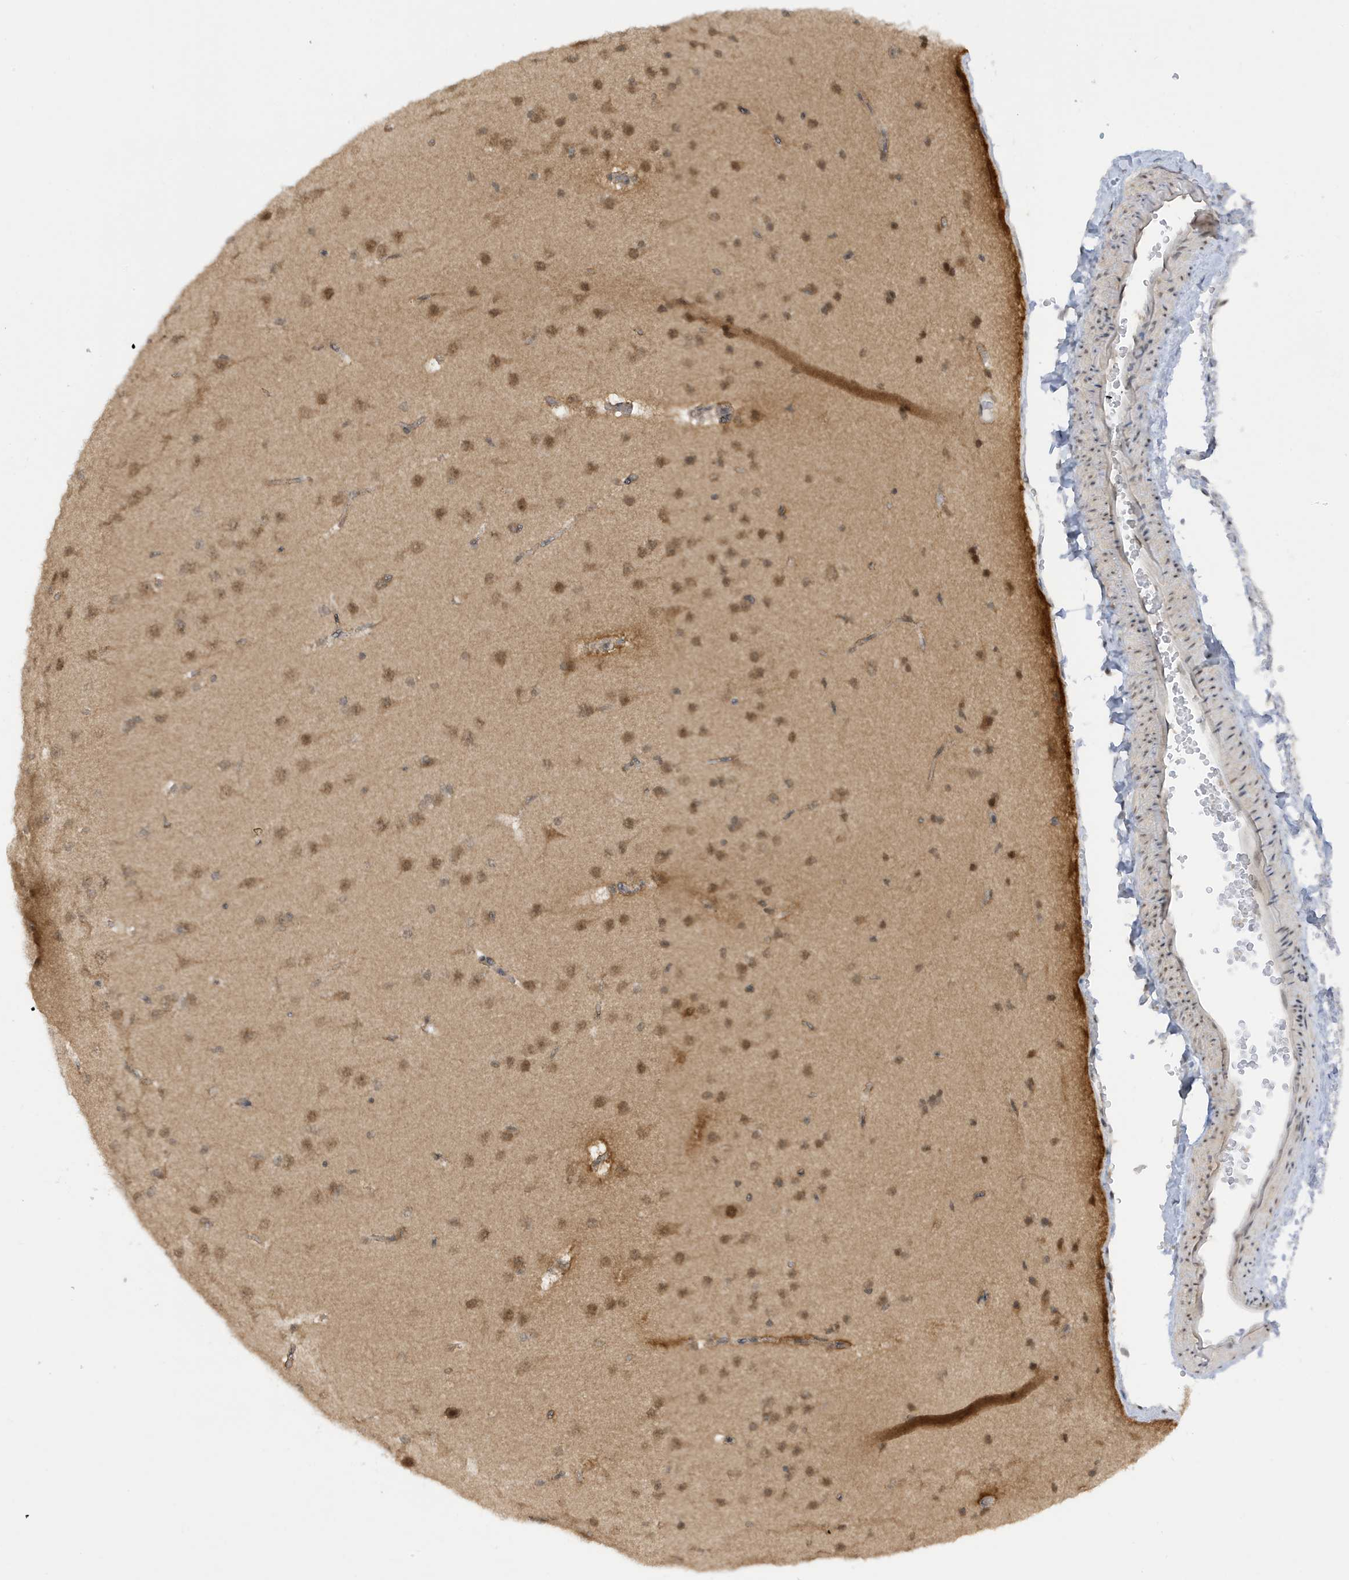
{"staining": {"intensity": "weak", "quantity": ">75%", "location": "cytoplasmic/membranous"}, "tissue": "cerebral cortex", "cell_type": "Endothelial cells", "image_type": "normal", "snomed": [{"axis": "morphology", "description": "Normal tissue, NOS"}, {"axis": "morphology", "description": "Developmental malformation"}, {"axis": "topography", "description": "Cerebral cortex"}], "caption": "Benign cerebral cortex exhibits weak cytoplasmic/membranous staining in about >75% of endothelial cells.", "gene": "TAB3", "patient": {"sex": "female", "age": 30}}